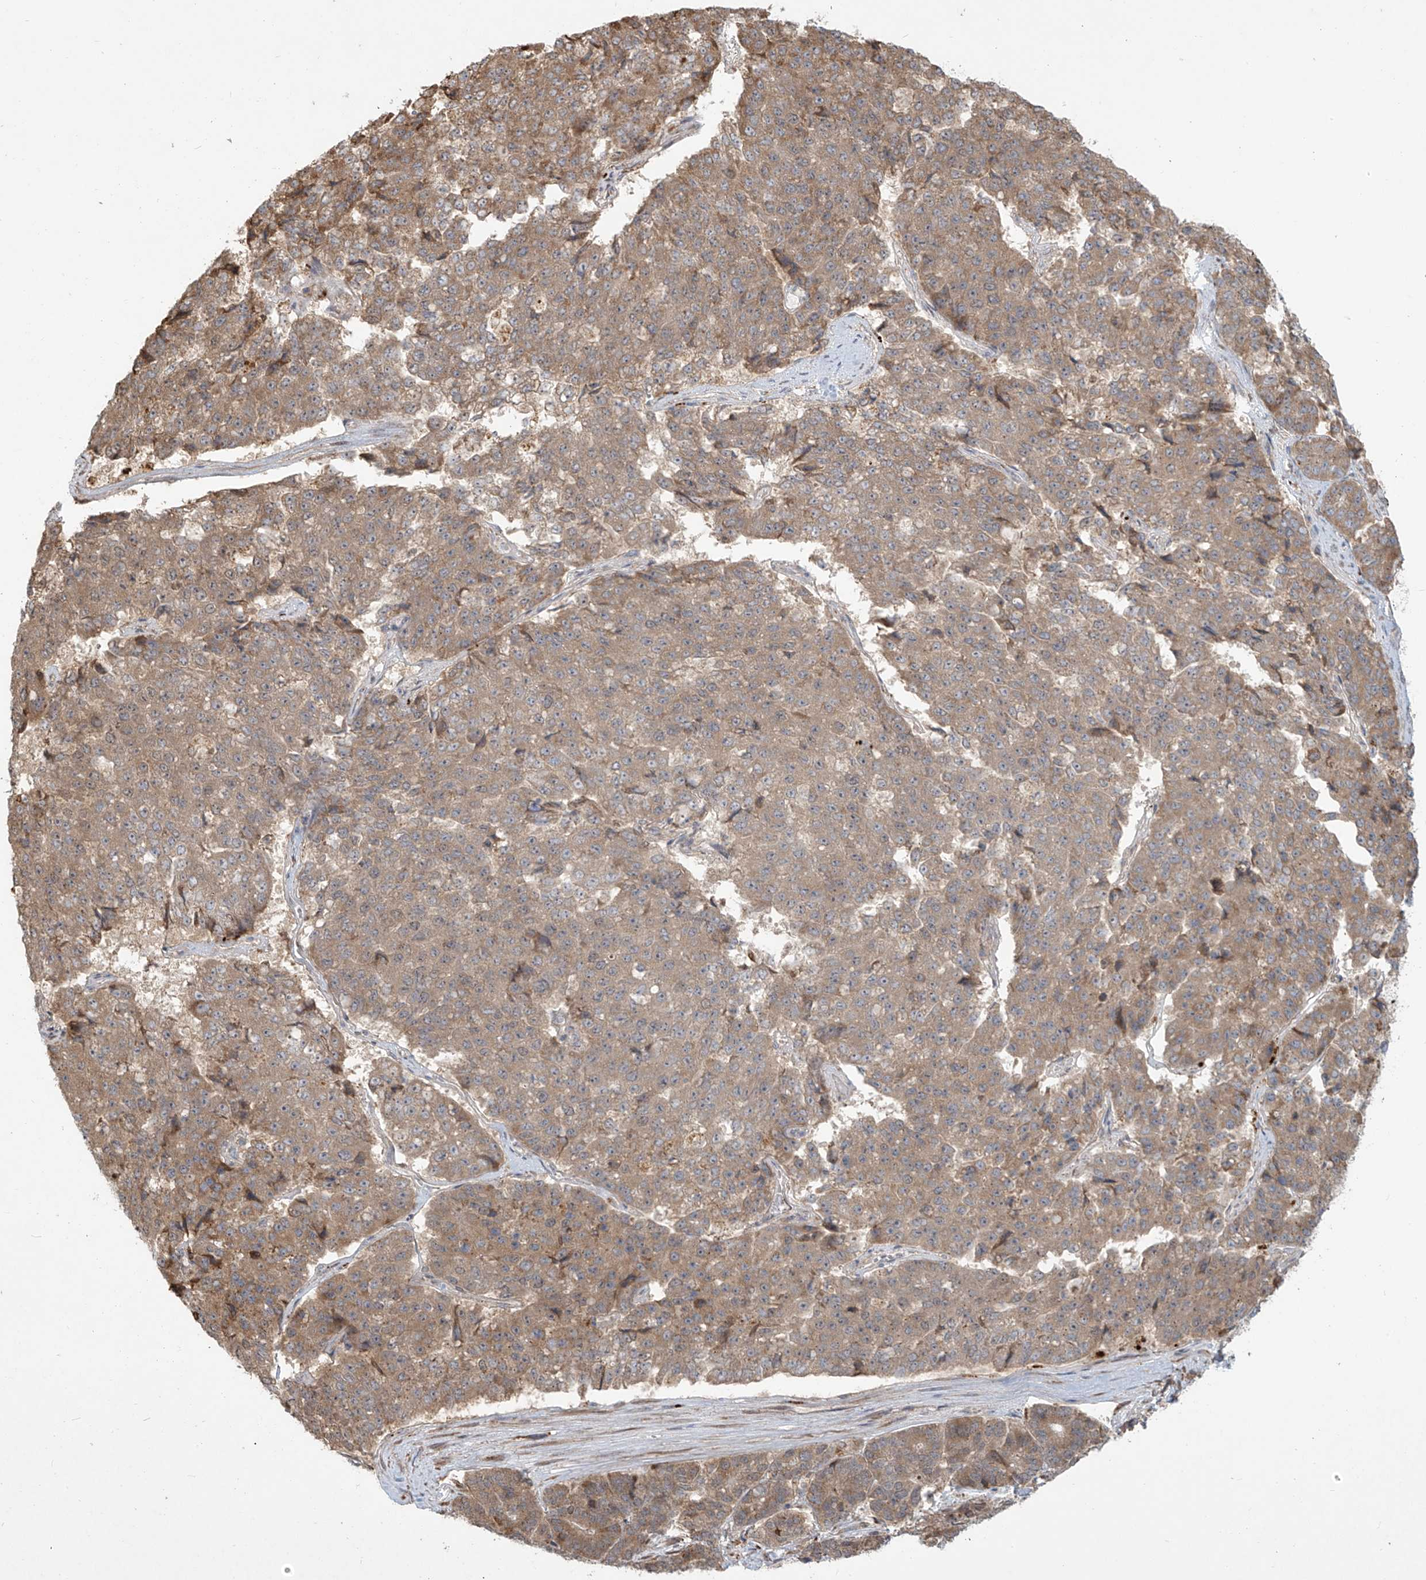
{"staining": {"intensity": "weak", "quantity": ">75%", "location": "cytoplasmic/membranous"}, "tissue": "pancreatic cancer", "cell_type": "Tumor cells", "image_type": "cancer", "snomed": [{"axis": "morphology", "description": "Adenocarcinoma, NOS"}, {"axis": "topography", "description": "Pancreas"}], "caption": "Protein expression analysis of human adenocarcinoma (pancreatic) reveals weak cytoplasmic/membranous expression in about >75% of tumor cells. (DAB = brown stain, brightfield microscopy at high magnification).", "gene": "PLEKHM3", "patient": {"sex": "male", "age": 50}}